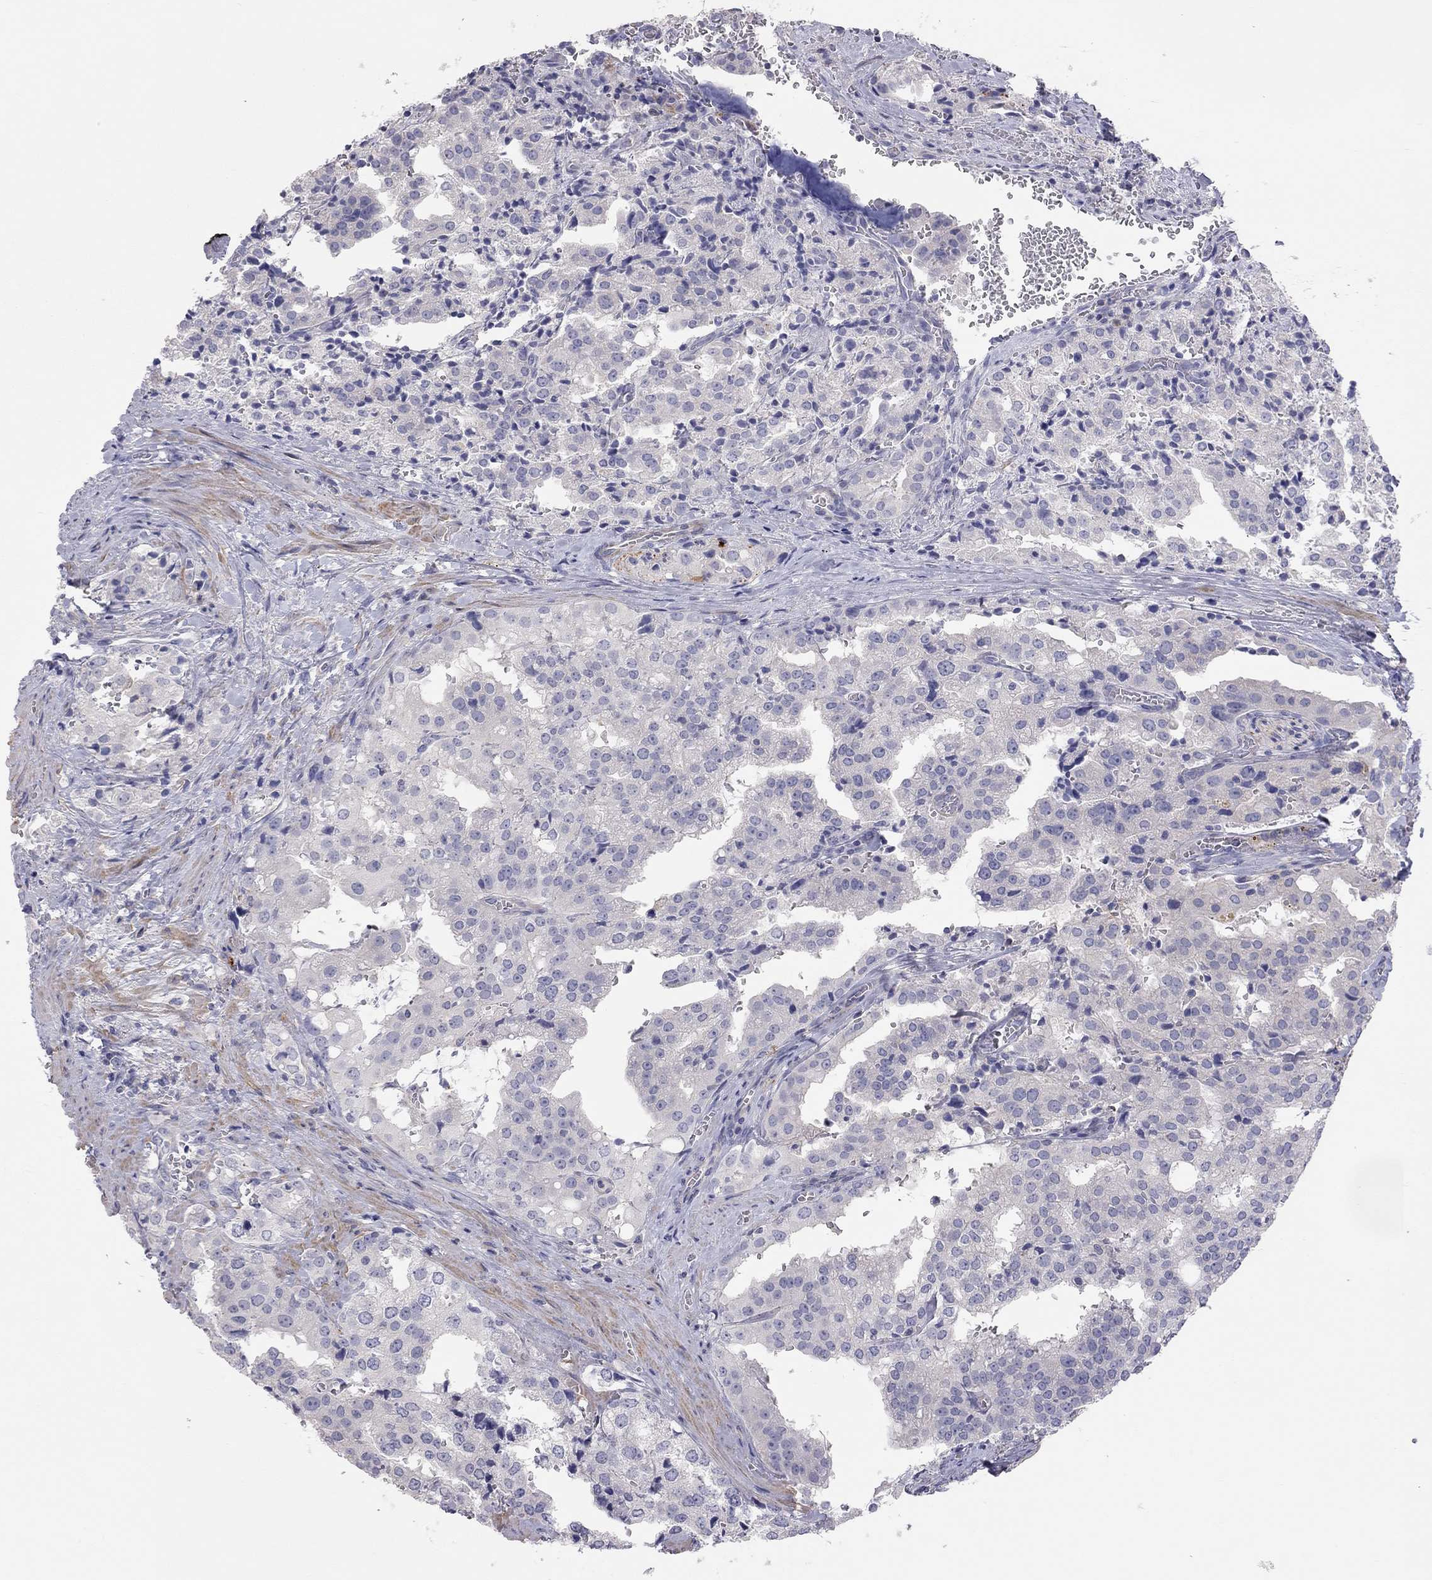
{"staining": {"intensity": "negative", "quantity": "none", "location": "none"}, "tissue": "prostate cancer", "cell_type": "Tumor cells", "image_type": "cancer", "snomed": [{"axis": "morphology", "description": "Adenocarcinoma, High grade"}, {"axis": "topography", "description": "Prostate"}], "caption": "Immunohistochemistry of human prostate high-grade adenocarcinoma demonstrates no staining in tumor cells.", "gene": "ADCYAP1", "patient": {"sex": "male", "age": 68}}